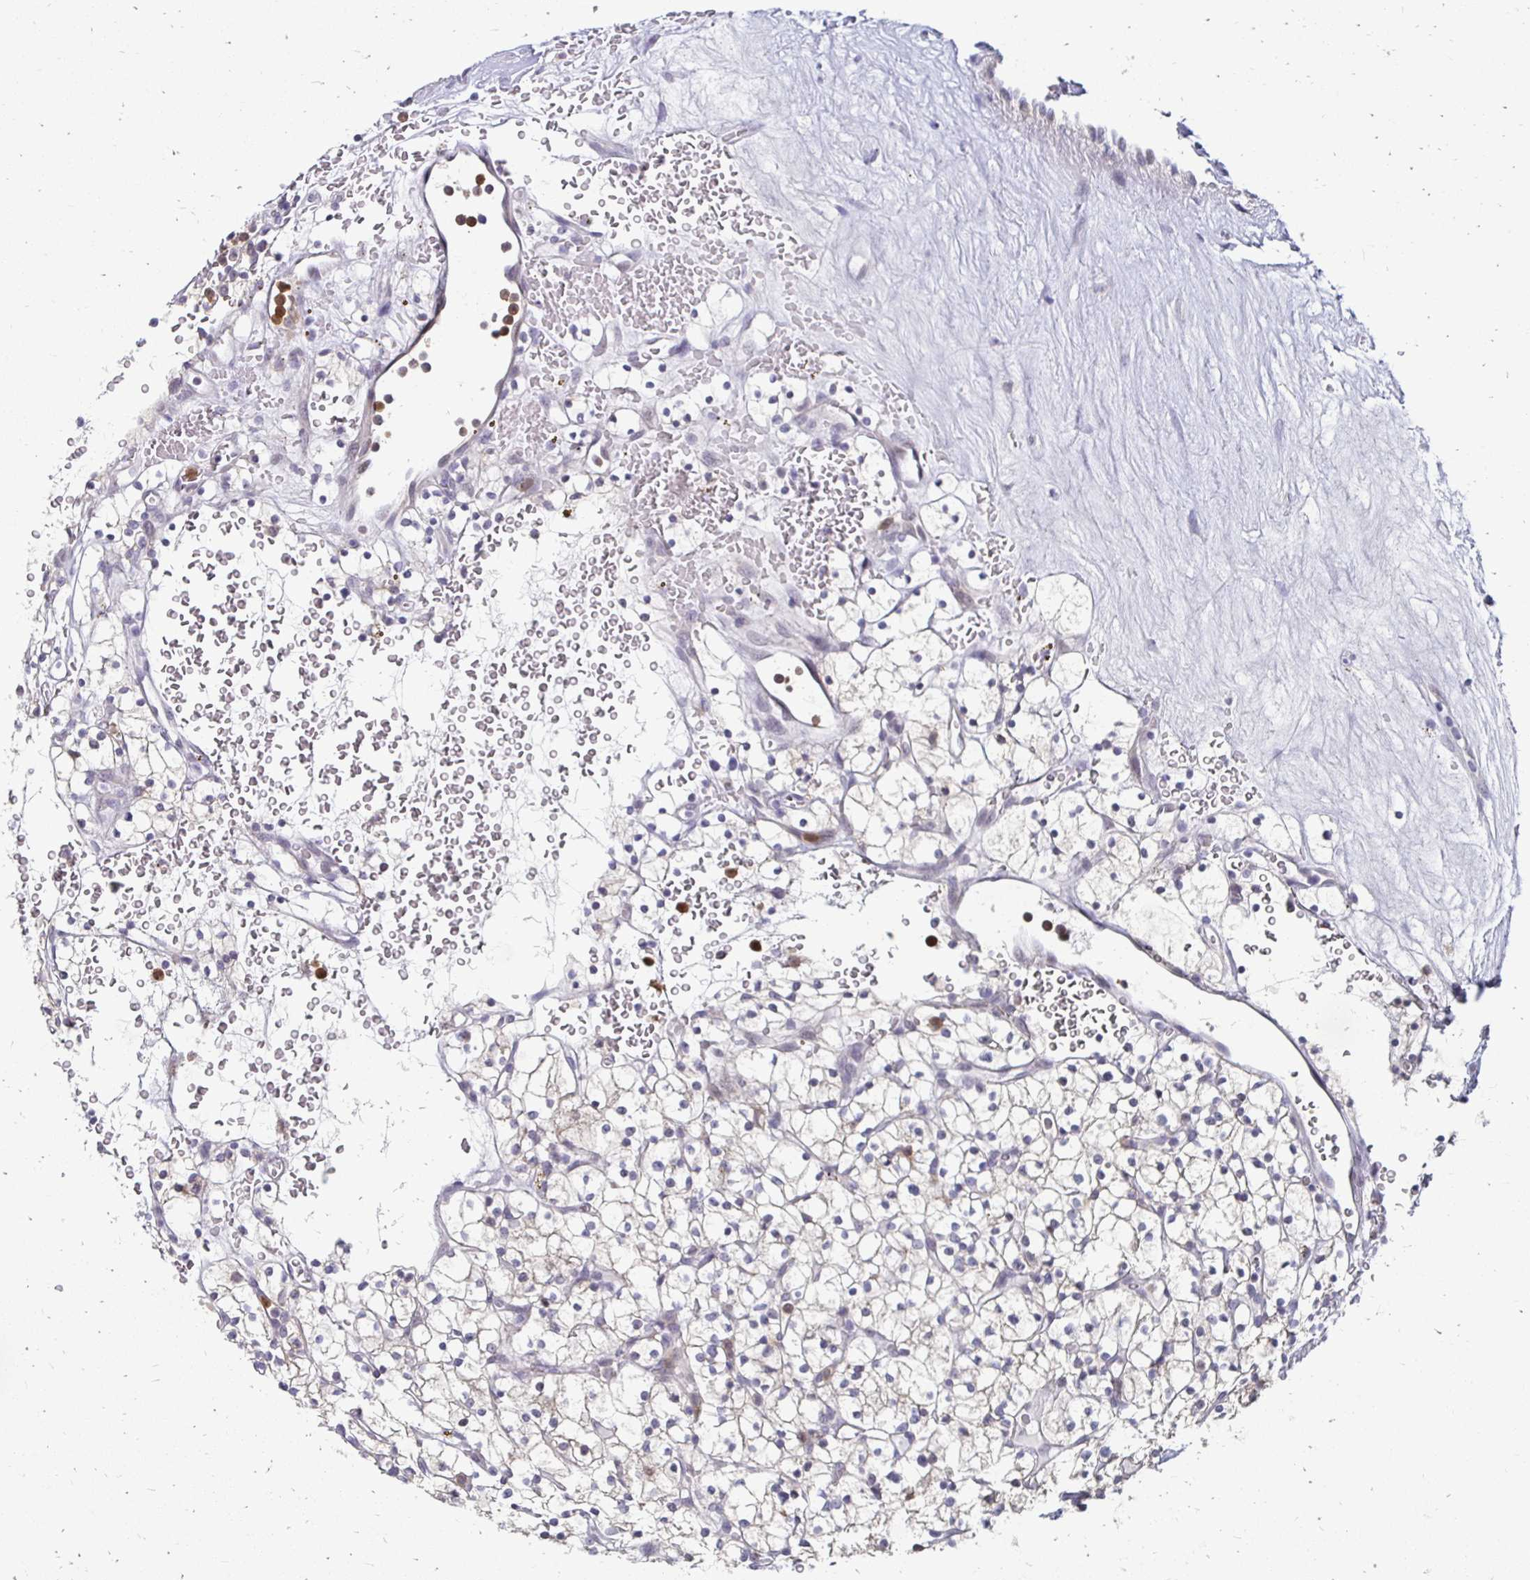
{"staining": {"intensity": "negative", "quantity": "none", "location": "none"}, "tissue": "renal cancer", "cell_type": "Tumor cells", "image_type": "cancer", "snomed": [{"axis": "morphology", "description": "Adenocarcinoma, NOS"}, {"axis": "topography", "description": "Kidney"}], "caption": "Adenocarcinoma (renal) was stained to show a protein in brown. There is no significant positivity in tumor cells. (DAB immunohistochemistry with hematoxylin counter stain).", "gene": "PADI2", "patient": {"sex": "female", "age": 64}}